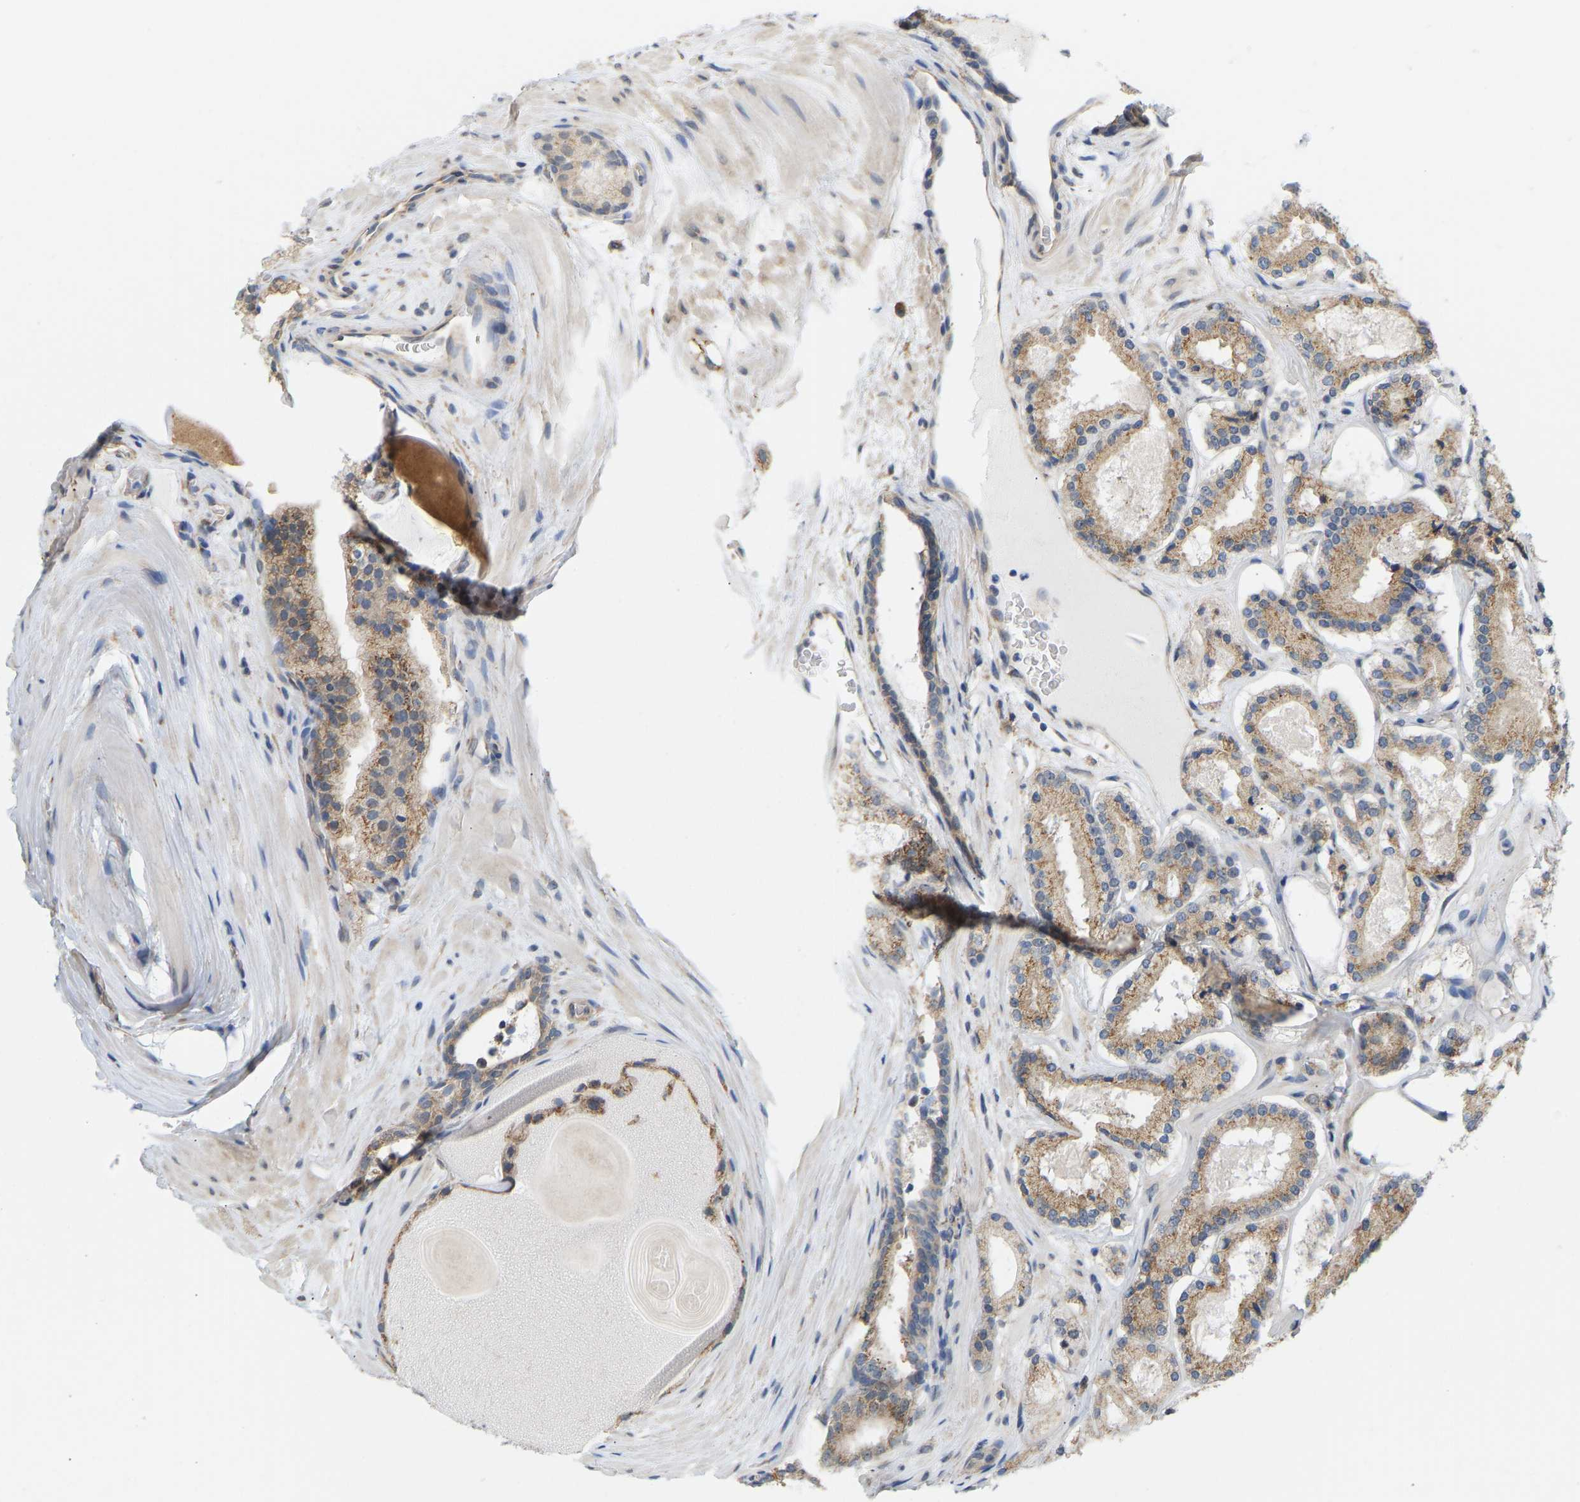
{"staining": {"intensity": "moderate", "quantity": ">75%", "location": "cytoplasmic/membranous"}, "tissue": "prostate cancer", "cell_type": "Tumor cells", "image_type": "cancer", "snomed": [{"axis": "morphology", "description": "Adenocarcinoma, High grade"}, {"axis": "topography", "description": "Prostate"}], "caption": "There is medium levels of moderate cytoplasmic/membranous positivity in tumor cells of prostate adenocarcinoma (high-grade), as demonstrated by immunohistochemical staining (brown color).", "gene": "BEND3", "patient": {"sex": "male", "age": 65}}